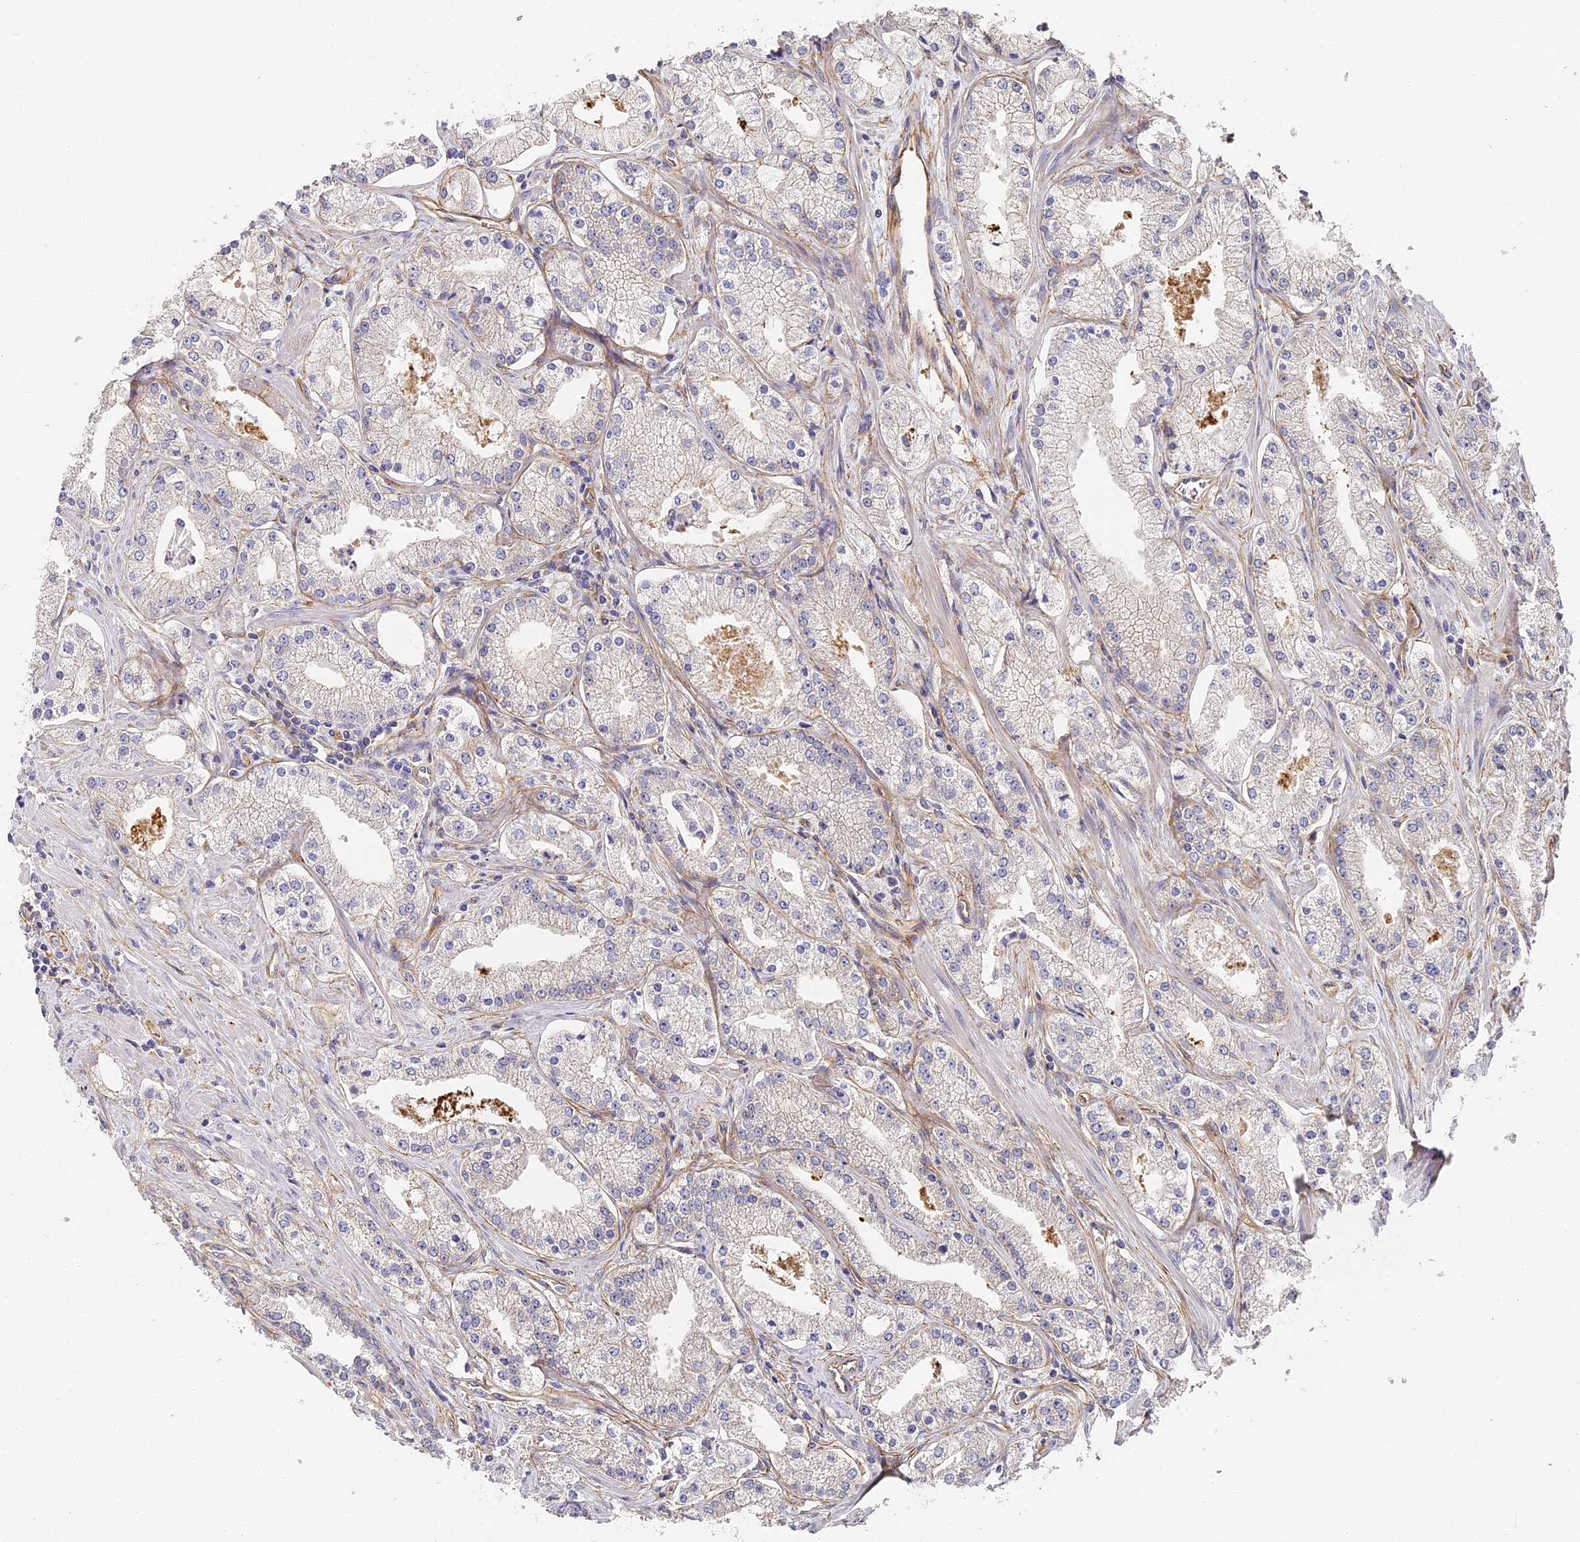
{"staining": {"intensity": "negative", "quantity": "none", "location": "none"}, "tissue": "prostate cancer", "cell_type": "Tumor cells", "image_type": "cancer", "snomed": [{"axis": "morphology", "description": "Adenocarcinoma, Low grade"}, {"axis": "topography", "description": "Prostate"}], "caption": "This image is of prostate cancer stained with immunohistochemistry to label a protein in brown with the nuclei are counter-stained blue. There is no expression in tumor cells. The staining was performed using DAB (3,3'-diaminobenzidine) to visualize the protein expression in brown, while the nuclei were stained in blue with hematoxylin (Magnification: 20x).", "gene": "CCDC30", "patient": {"sex": "male", "age": 69}}